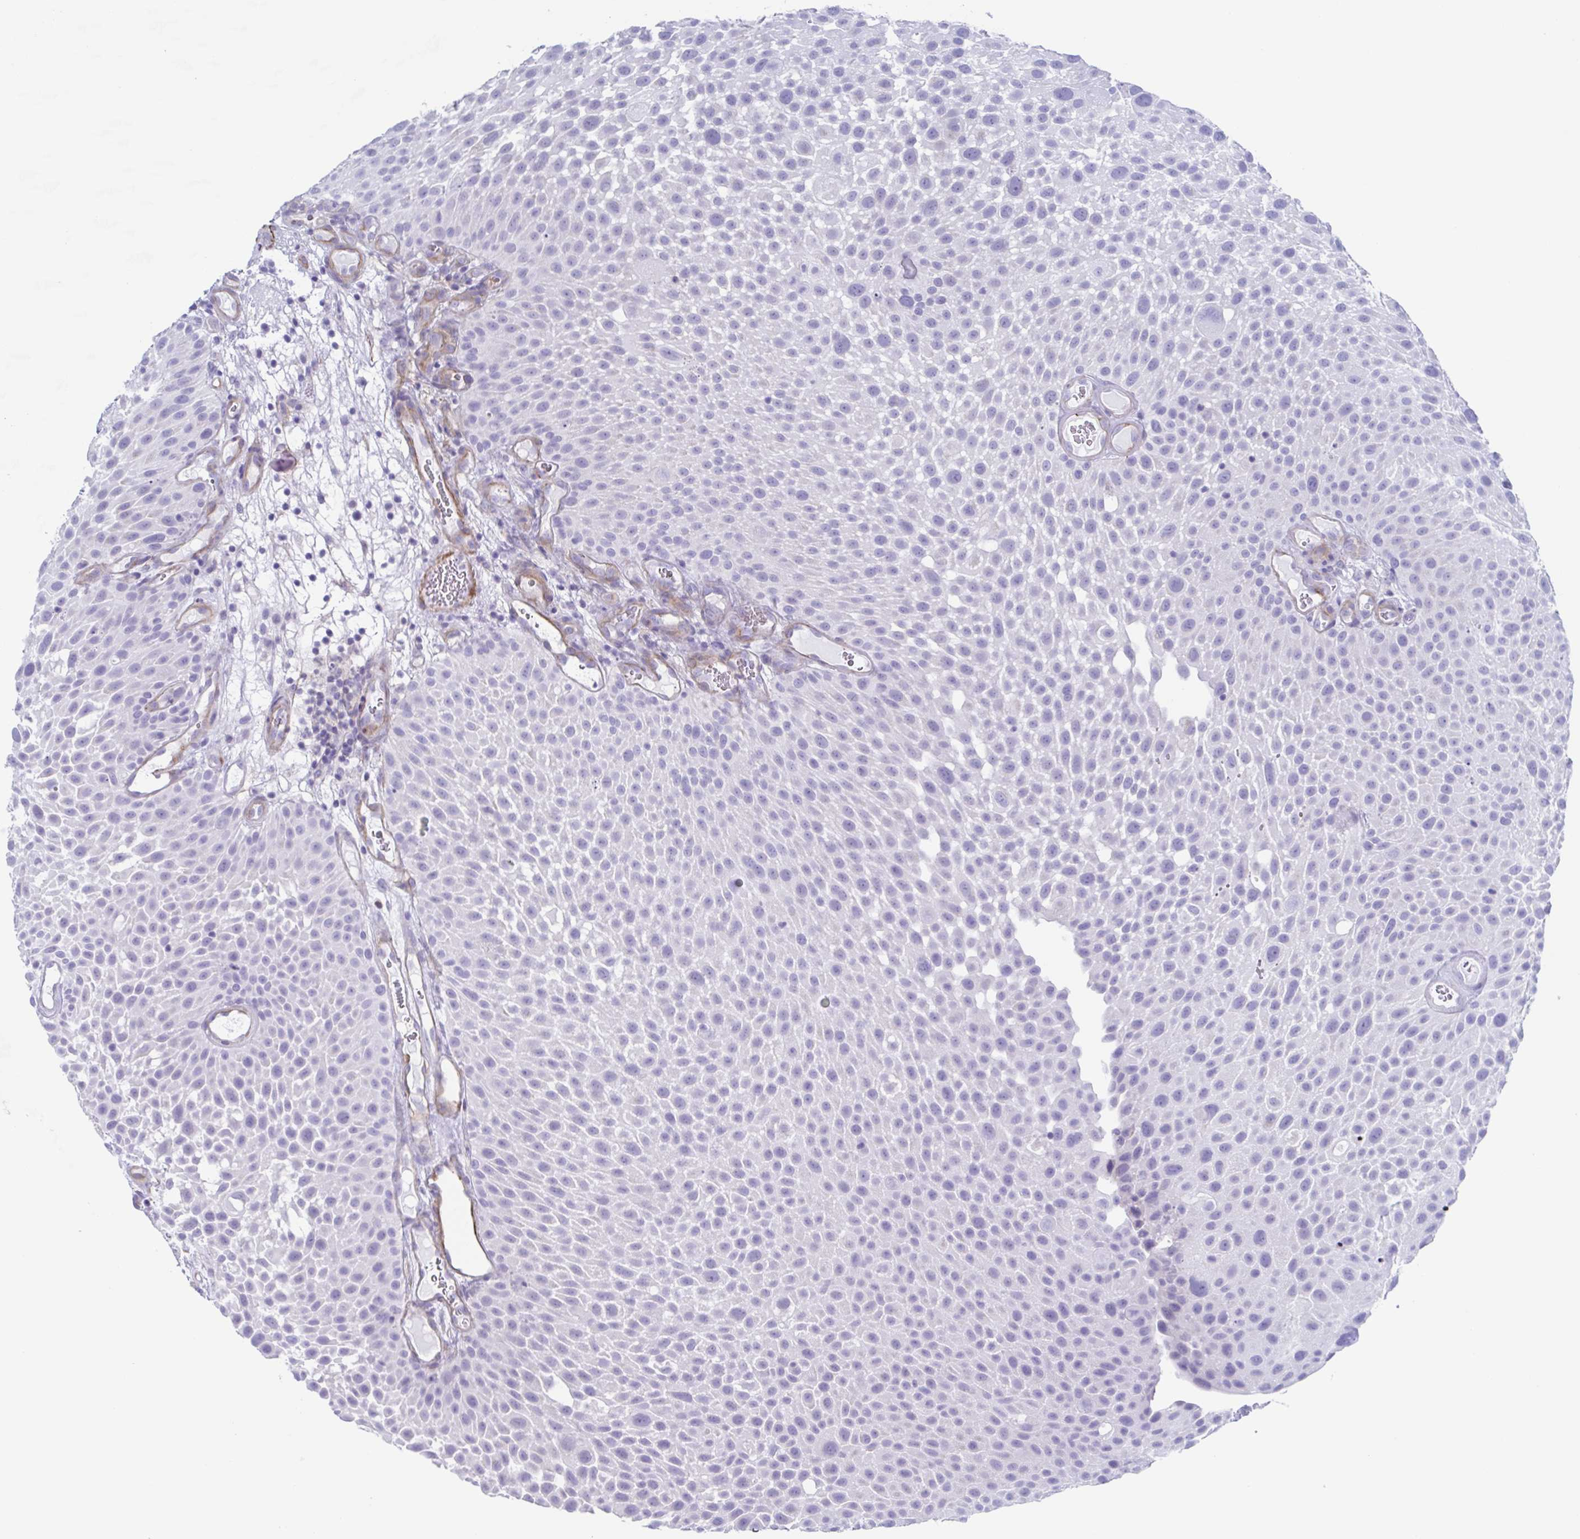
{"staining": {"intensity": "negative", "quantity": "none", "location": "none"}, "tissue": "urothelial cancer", "cell_type": "Tumor cells", "image_type": "cancer", "snomed": [{"axis": "morphology", "description": "Urothelial carcinoma, Low grade"}, {"axis": "topography", "description": "Urinary bladder"}], "caption": "Tumor cells show no significant protein expression in urothelial carcinoma (low-grade).", "gene": "PBOV1", "patient": {"sex": "male", "age": 72}}